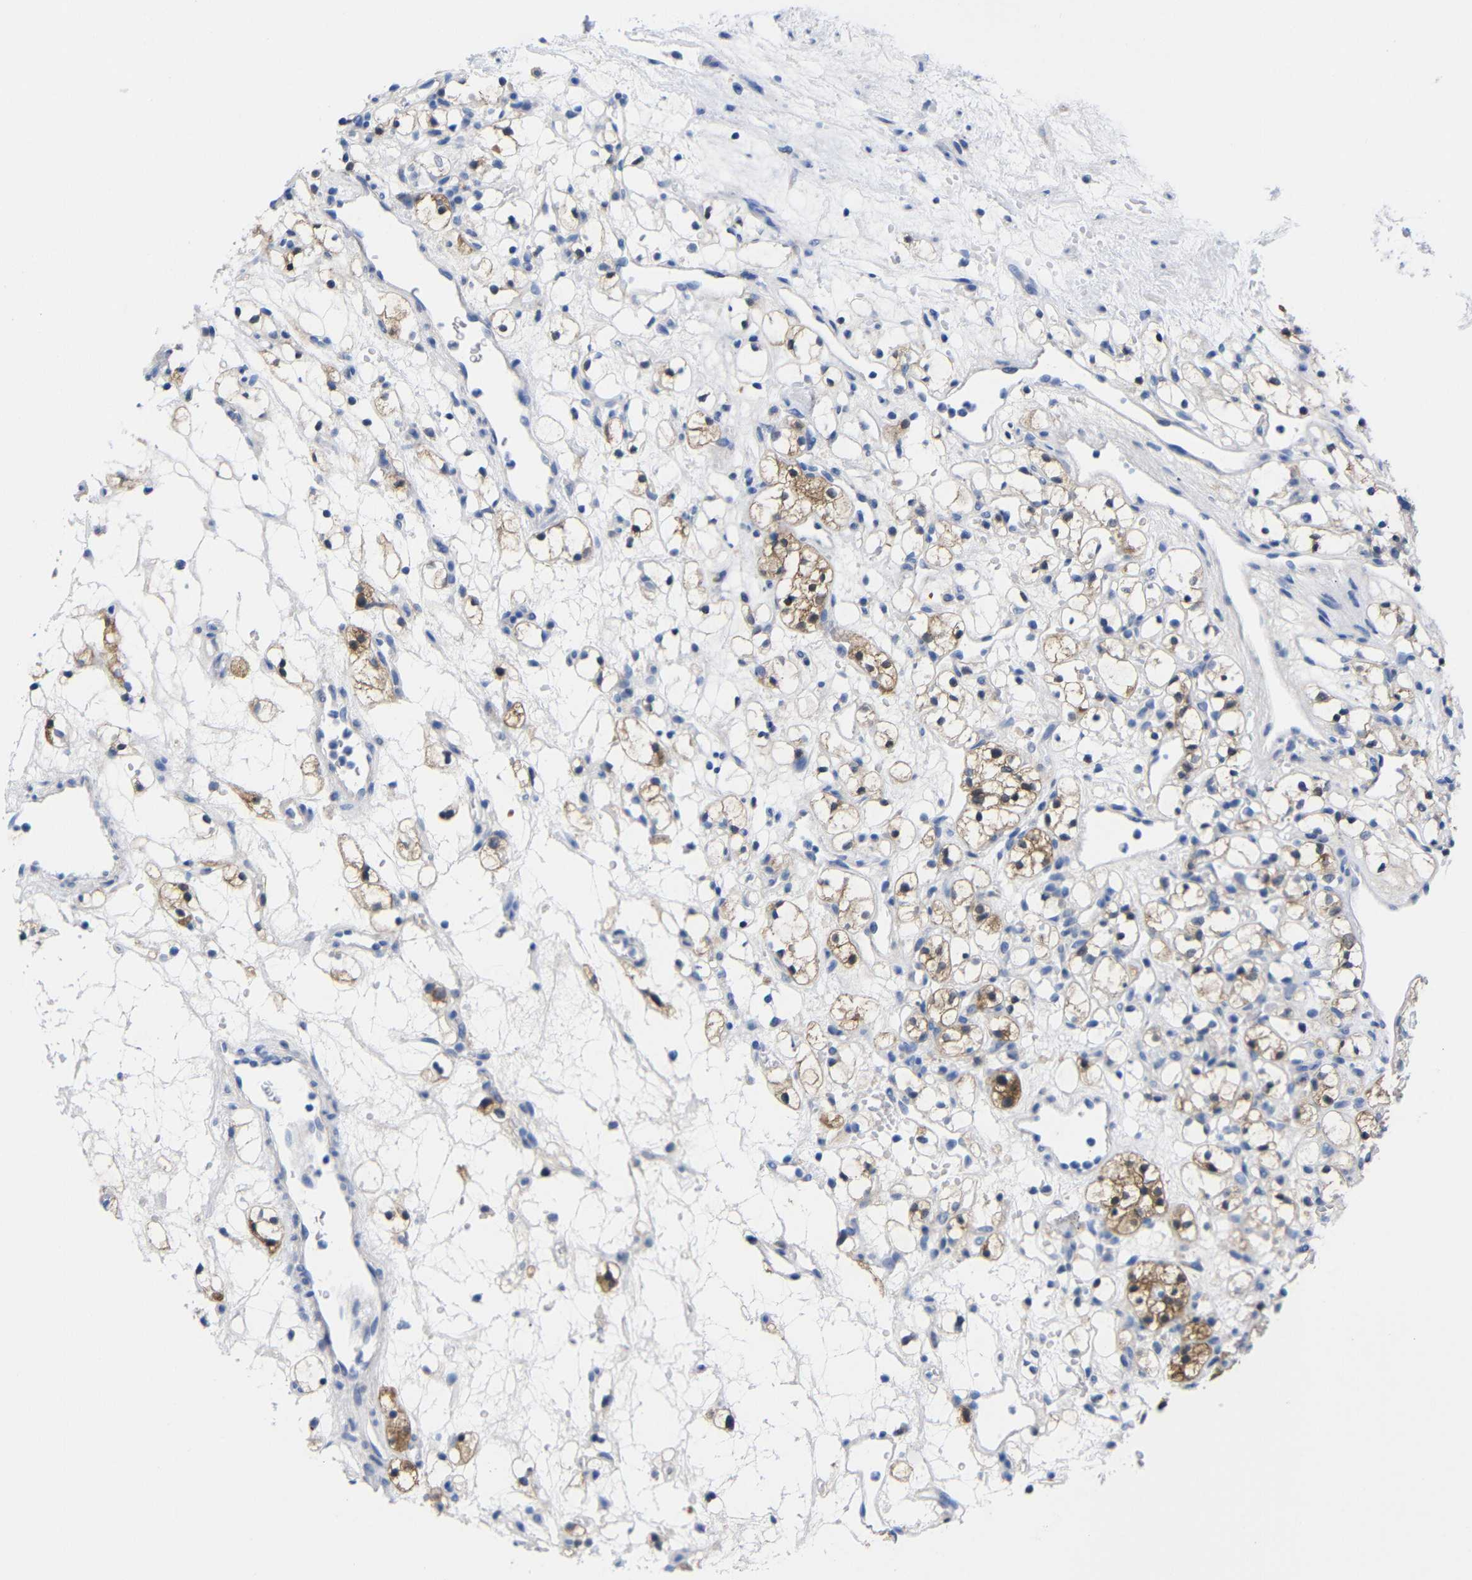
{"staining": {"intensity": "moderate", "quantity": "<25%", "location": "cytoplasmic/membranous"}, "tissue": "renal cancer", "cell_type": "Tumor cells", "image_type": "cancer", "snomed": [{"axis": "morphology", "description": "Adenocarcinoma, NOS"}, {"axis": "topography", "description": "Kidney"}], "caption": "Protein expression analysis of human adenocarcinoma (renal) reveals moderate cytoplasmic/membranous staining in approximately <25% of tumor cells.", "gene": "PEBP1", "patient": {"sex": "female", "age": 60}}